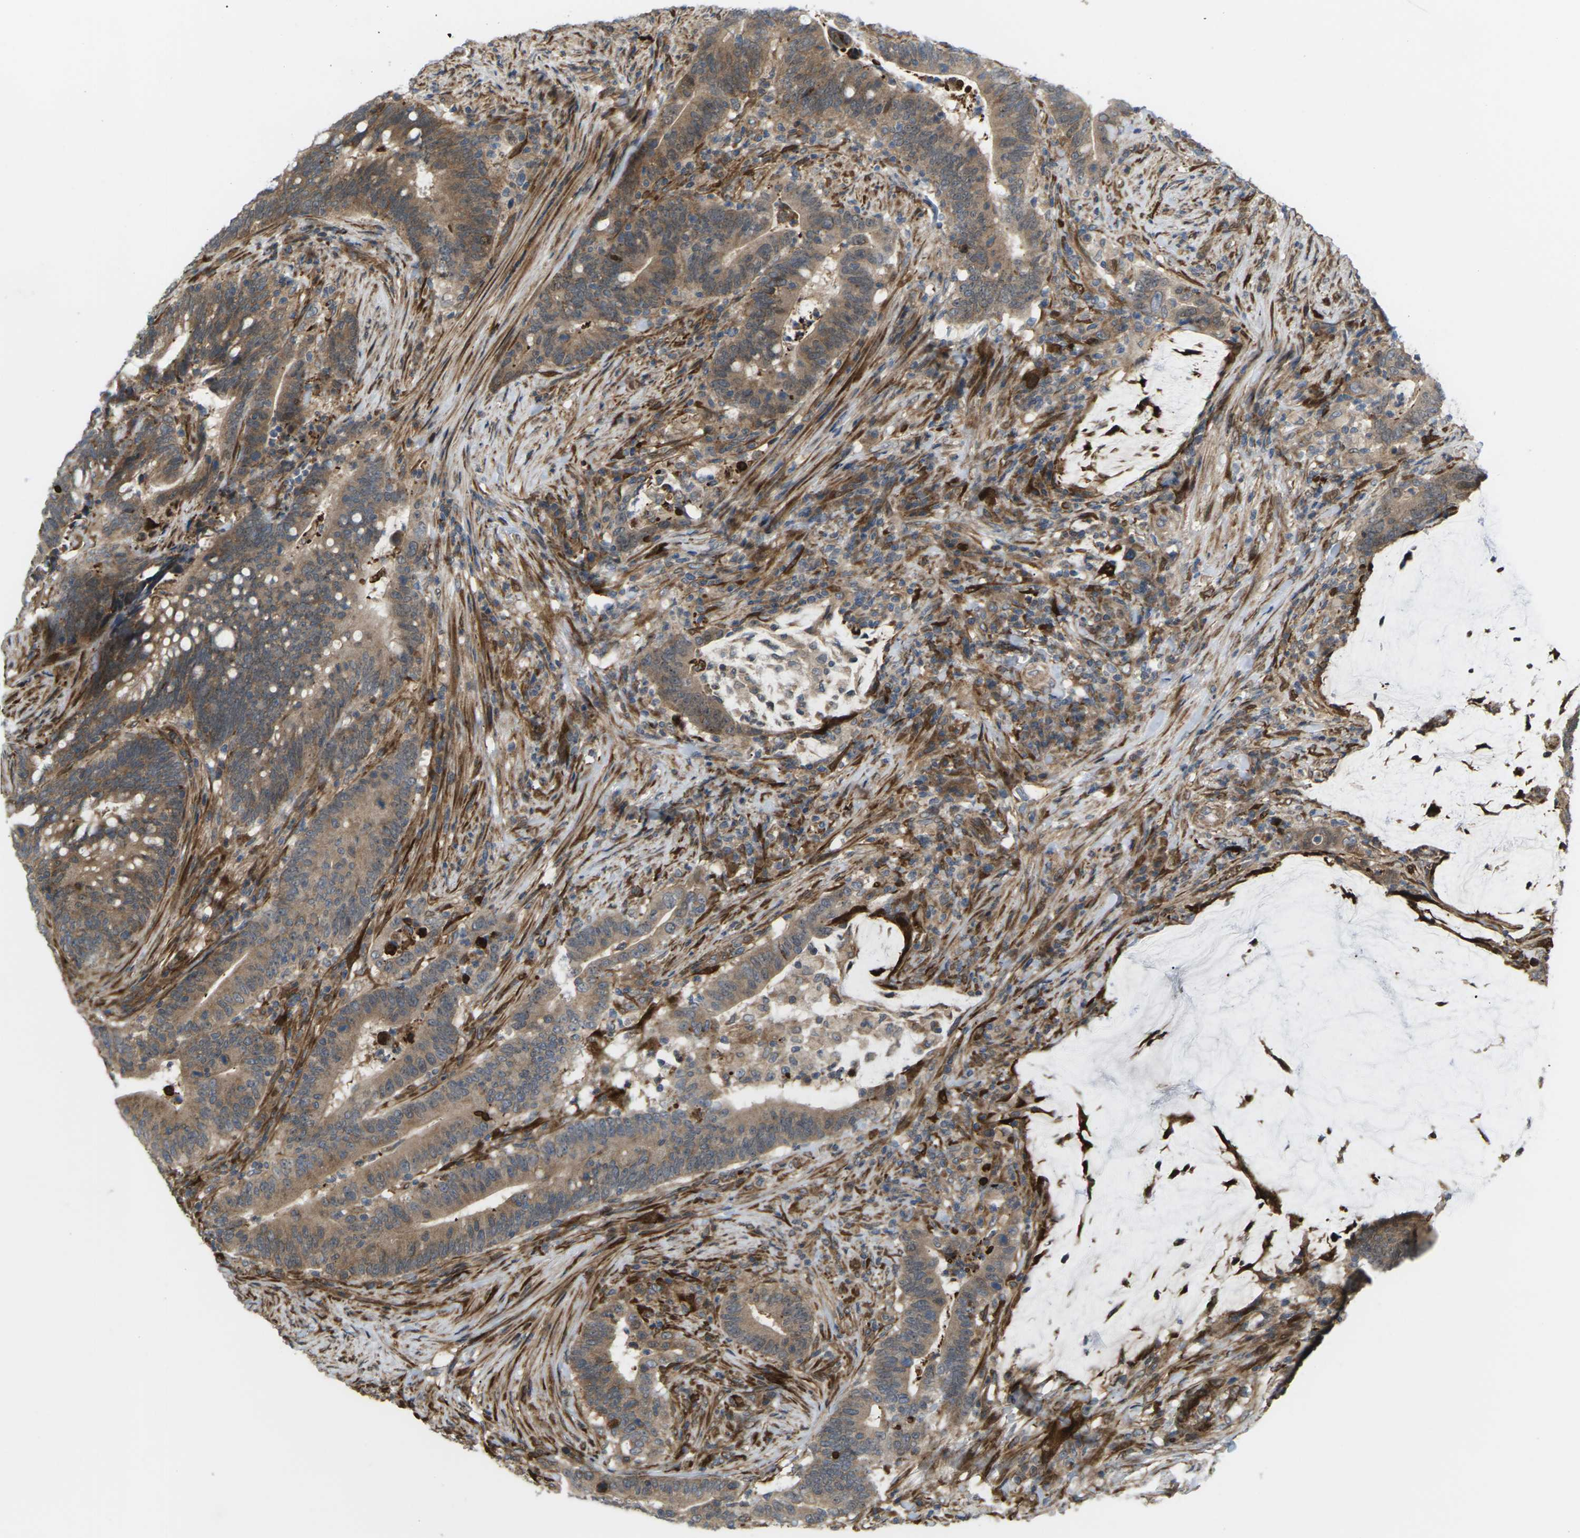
{"staining": {"intensity": "moderate", "quantity": ">75%", "location": "cytoplasmic/membranous"}, "tissue": "colorectal cancer", "cell_type": "Tumor cells", "image_type": "cancer", "snomed": [{"axis": "morphology", "description": "Normal tissue, NOS"}, {"axis": "morphology", "description": "Adenocarcinoma, NOS"}, {"axis": "topography", "description": "Colon"}], "caption": "Approximately >75% of tumor cells in colorectal cancer (adenocarcinoma) demonstrate moderate cytoplasmic/membranous protein expression as visualized by brown immunohistochemical staining.", "gene": "ROBO1", "patient": {"sex": "female", "age": 66}}